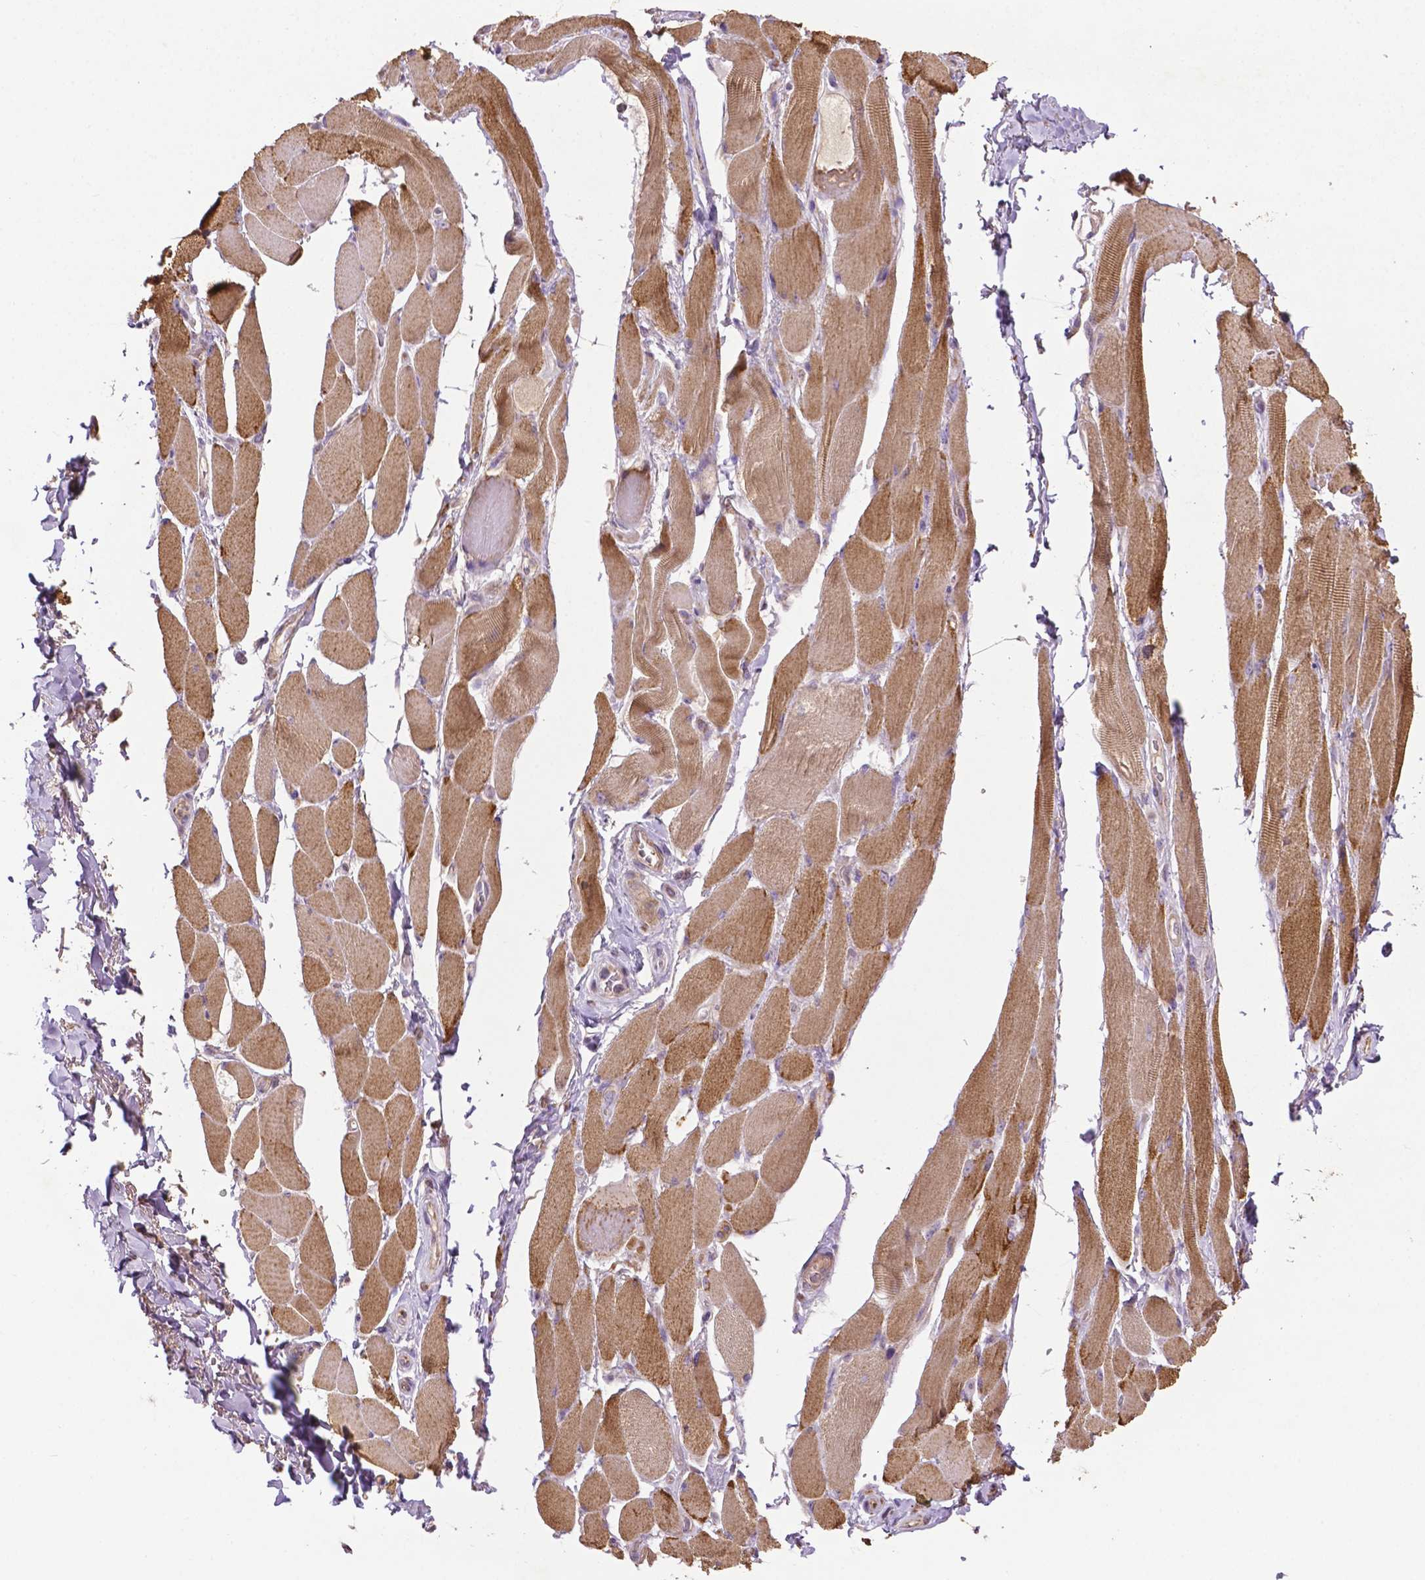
{"staining": {"intensity": "moderate", "quantity": ">75%", "location": "cytoplasmic/membranous"}, "tissue": "skeletal muscle", "cell_type": "Myocytes", "image_type": "normal", "snomed": [{"axis": "morphology", "description": "Normal tissue, NOS"}, {"axis": "topography", "description": "Skeletal muscle"}, {"axis": "topography", "description": "Anal"}, {"axis": "topography", "description": "Peripheral nerve tissue"}], "caption": "DAB immunohistochemical staining of benign human skeletal muscle displays moderate cytoplasmic/membranous protein staining in about >75% of myocytes.", "gene": "LRR1", "patient": {"sex": "male", "age": 53}}